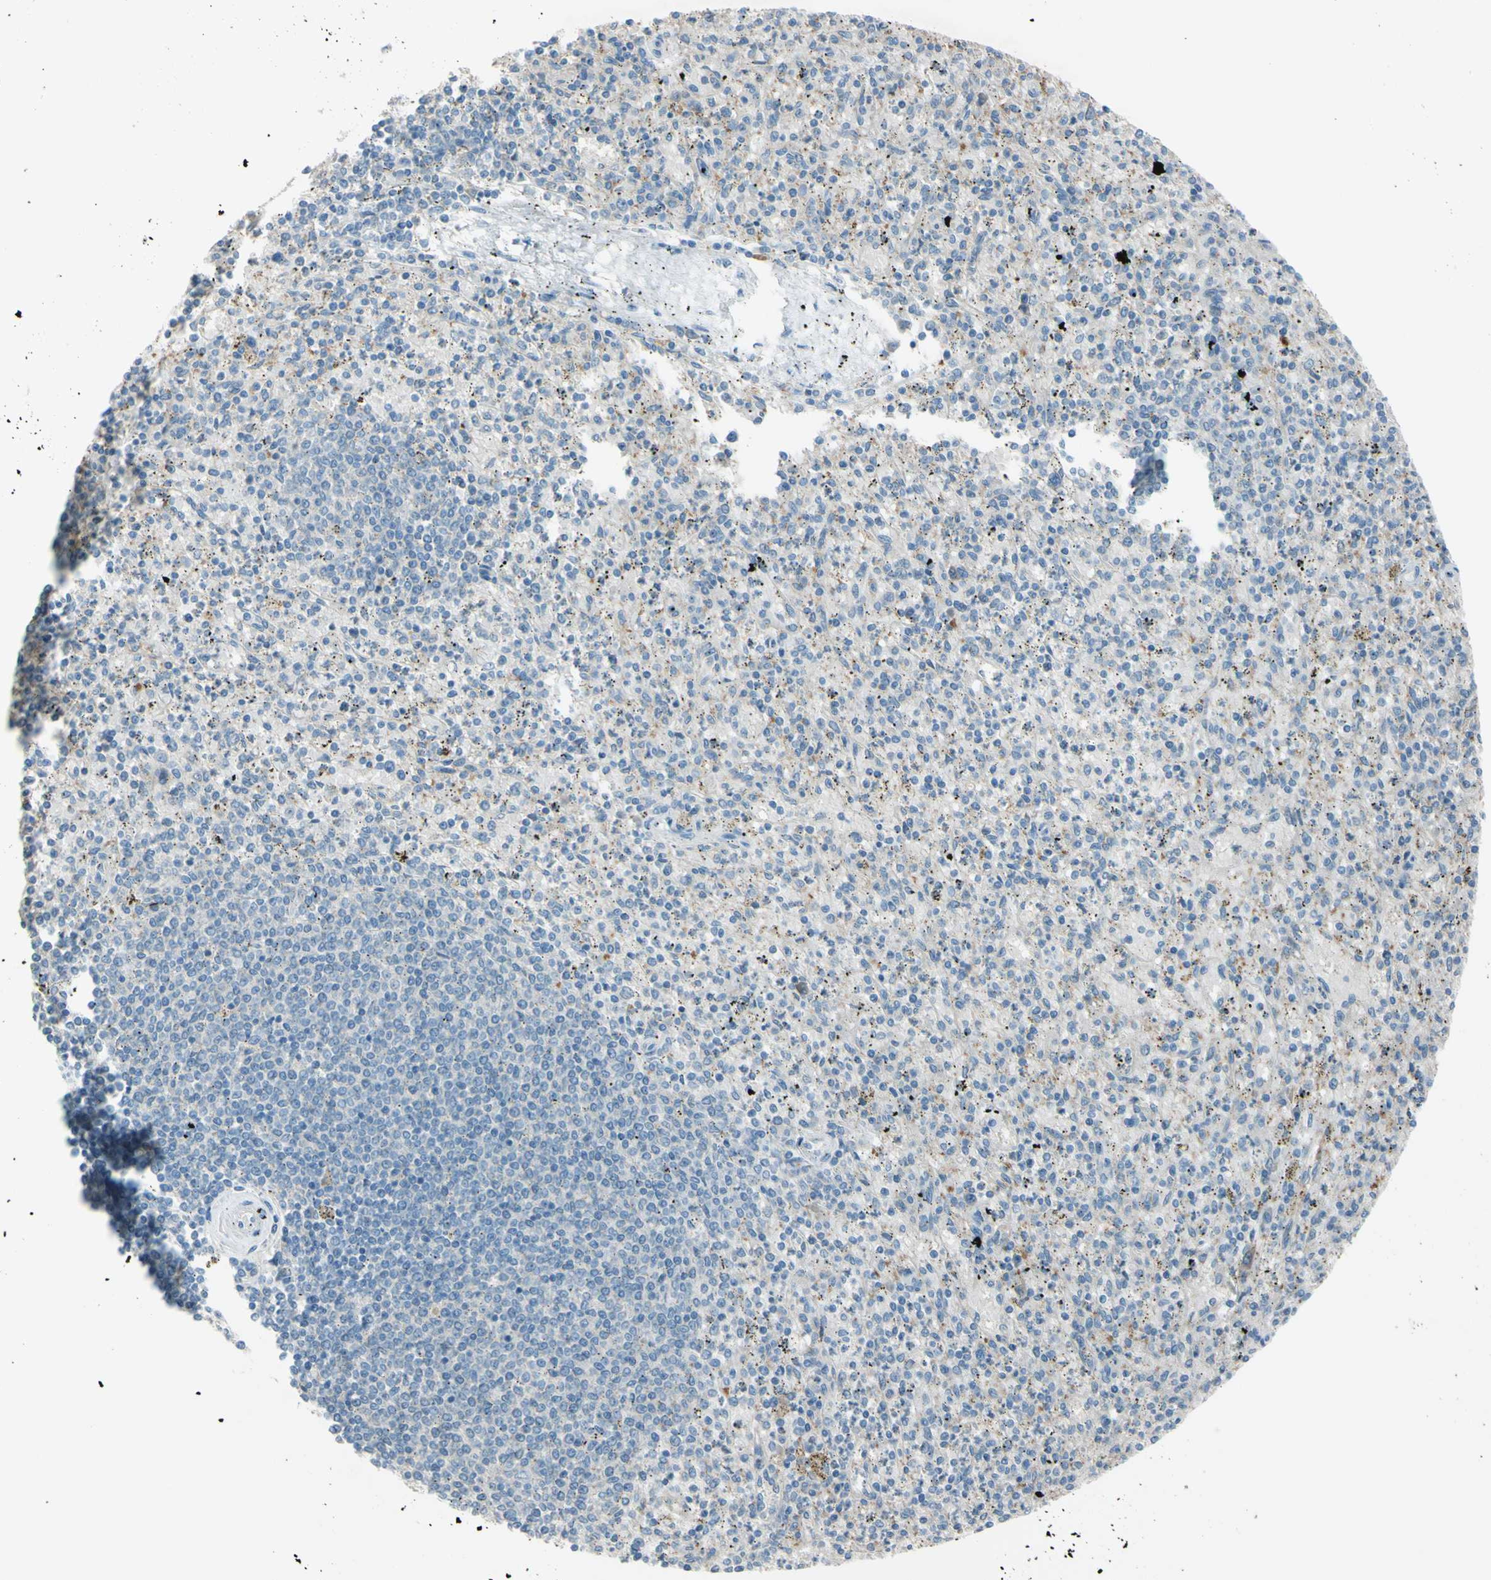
{"staining": {"intensity": "moderate", "quantity": "<25%", "location": "cytoplasmic/membranous"}, "tissue": "spleen", "cell_type": "Cells in red pulp", "image_type": "normal", "snomed": [{"axis": "morphology", "description": "Normal tissue, NOS"}, {"axis": "topography", "description": "Spleen"}], "caption": "Human spleen stained for a protein (brown) shows moderate cytoplasmic/membranous positive expression in about <25% of cells in red pulp.", "gene": "ATRN", "patient": {"sex": "male", "age": 72}}